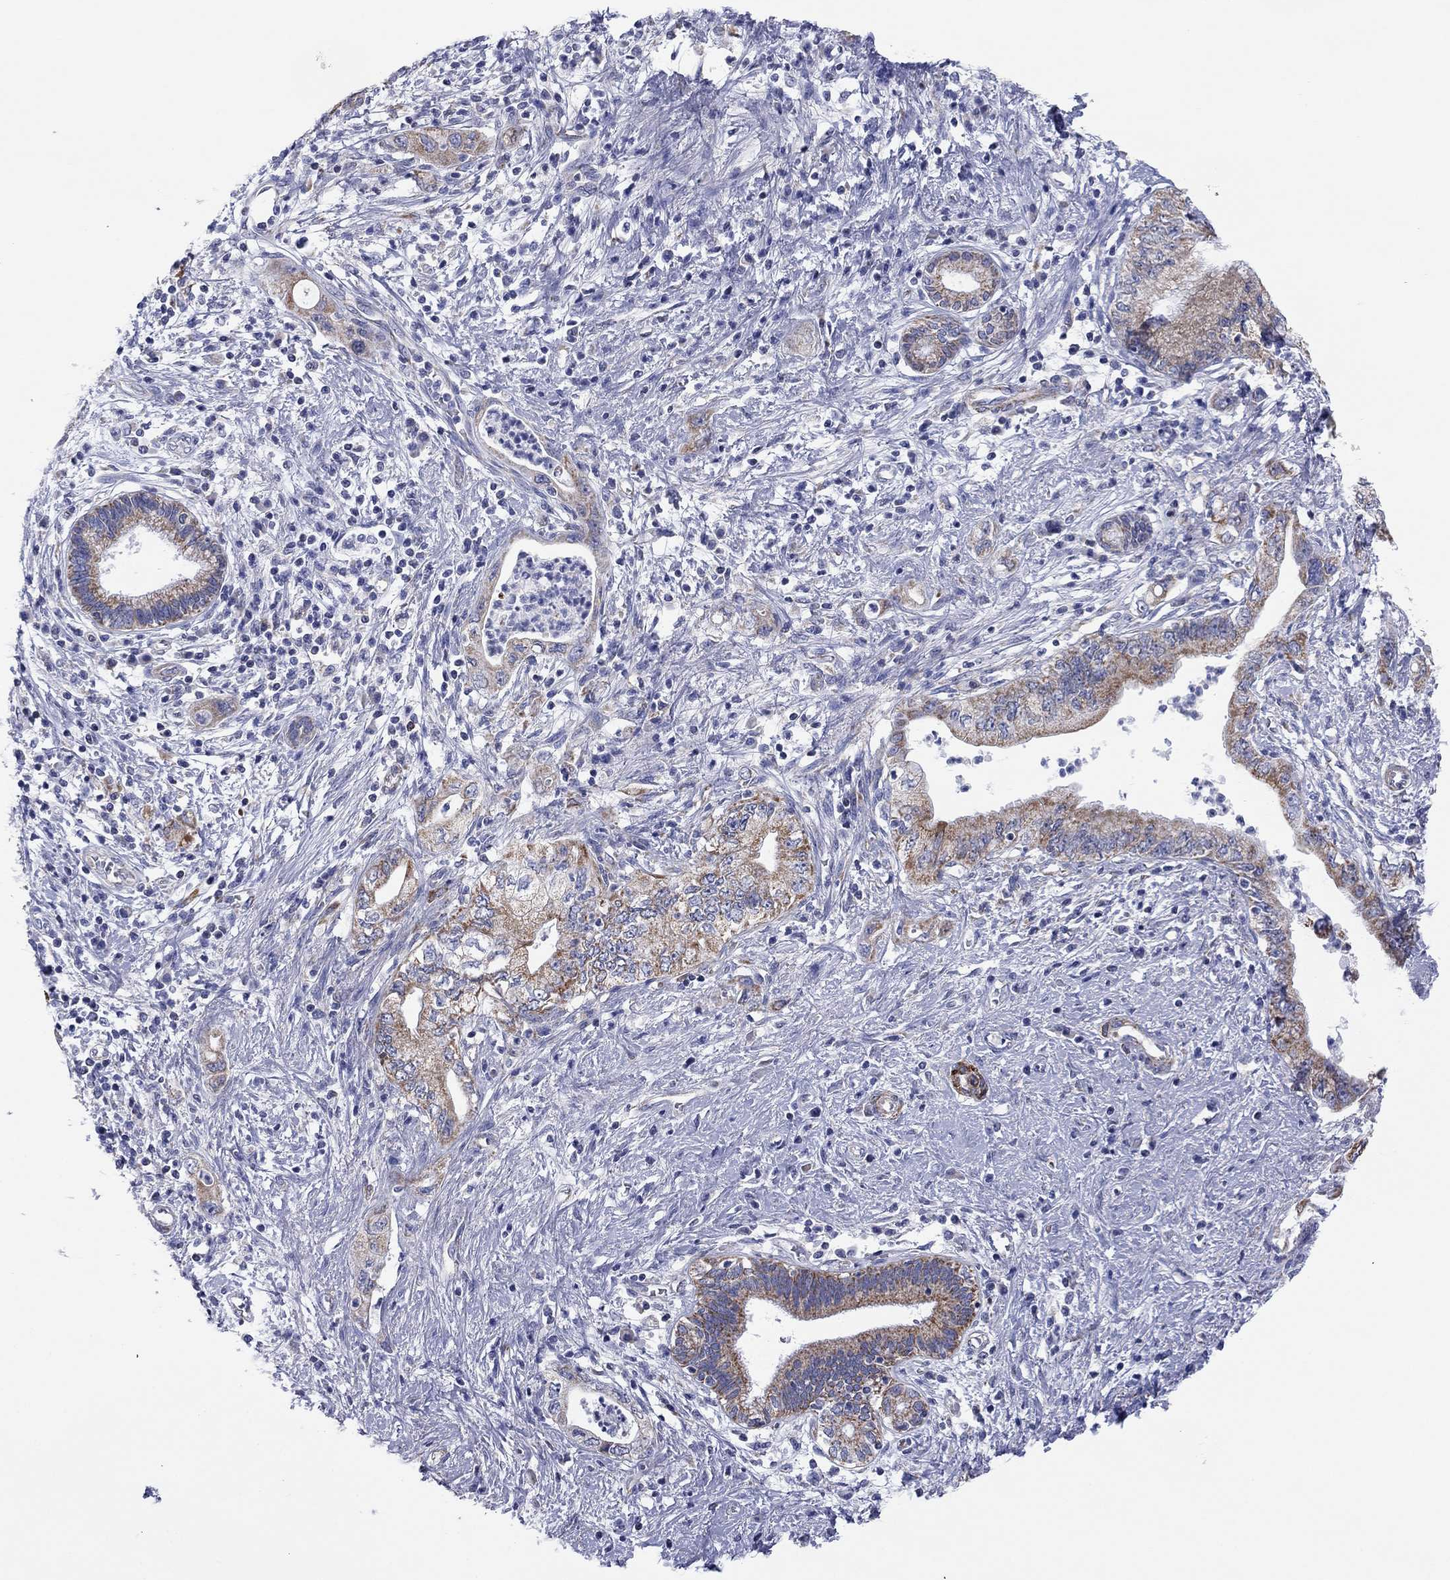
{"staining": {"intensity": "strong", "quantity": "25%-75%", "location": "cytoplasmic/membranous"}, "tissue": "pancreatic cancer", "cell_type": "Tumor cells", "image_type": "cancer", "snomed": [{"axis": "morphology", "description": "Adenocarcinoma, NOS"}, {"axis": "topography", "description": "Pancreas"}], "caption": "Pancreatic cancer (adenocarcinoma) stained with a brown dye demonstrates strong cytoplasmic/membranous positive positivity in approximately 25%-75% of tumor cells.", "gene": "MGST3", "patient": {"sex": "female", "age": 73}}